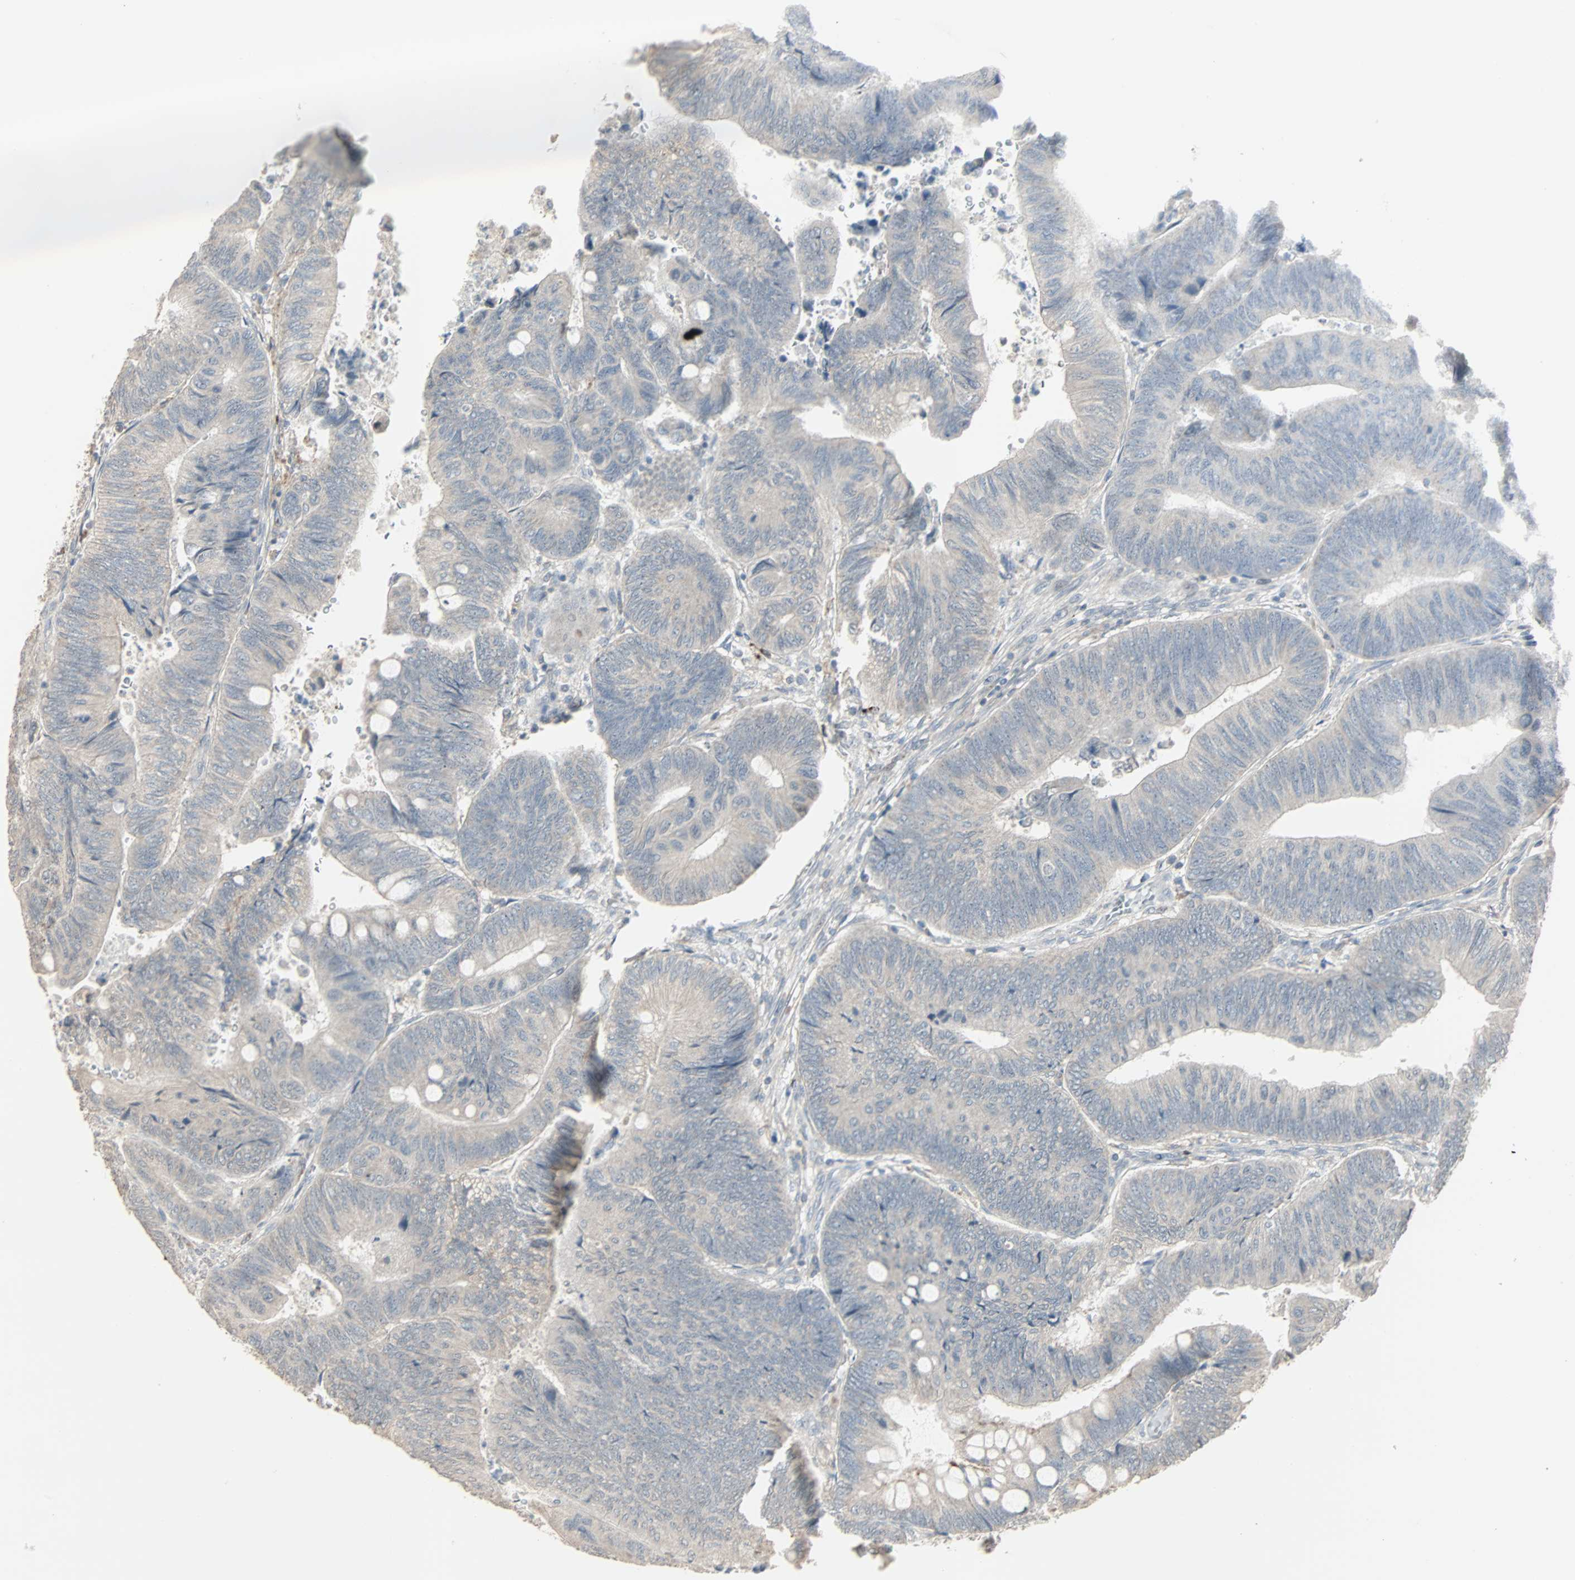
{"staining": {"intensity": "weak", "quantity": "25%-75%", "location": "cytoplasmic/membranous,nuclear"}, "tissue": "colorectal cancer", "cell_type": "Tumor cells", "image_type": "cancer", "snomed": [{"axis": "morphology", "description": "Normal tissue, NOS"}, {"axis": "morphology", "description": "Adenocarcinoma, NOS"}, {"axis": "topography", "description": "Rectum"}, {"axis": "topography", "description": "Peripheral nerve tissue"}], "caption": "Weak cytoplasmic/membranous and nuclear staining is present in about 25%-75% of tumor cells in colorectal adenocarcinoma.", "gene": "KDM4A", "patient": {"sex": "male", "age": 92}}